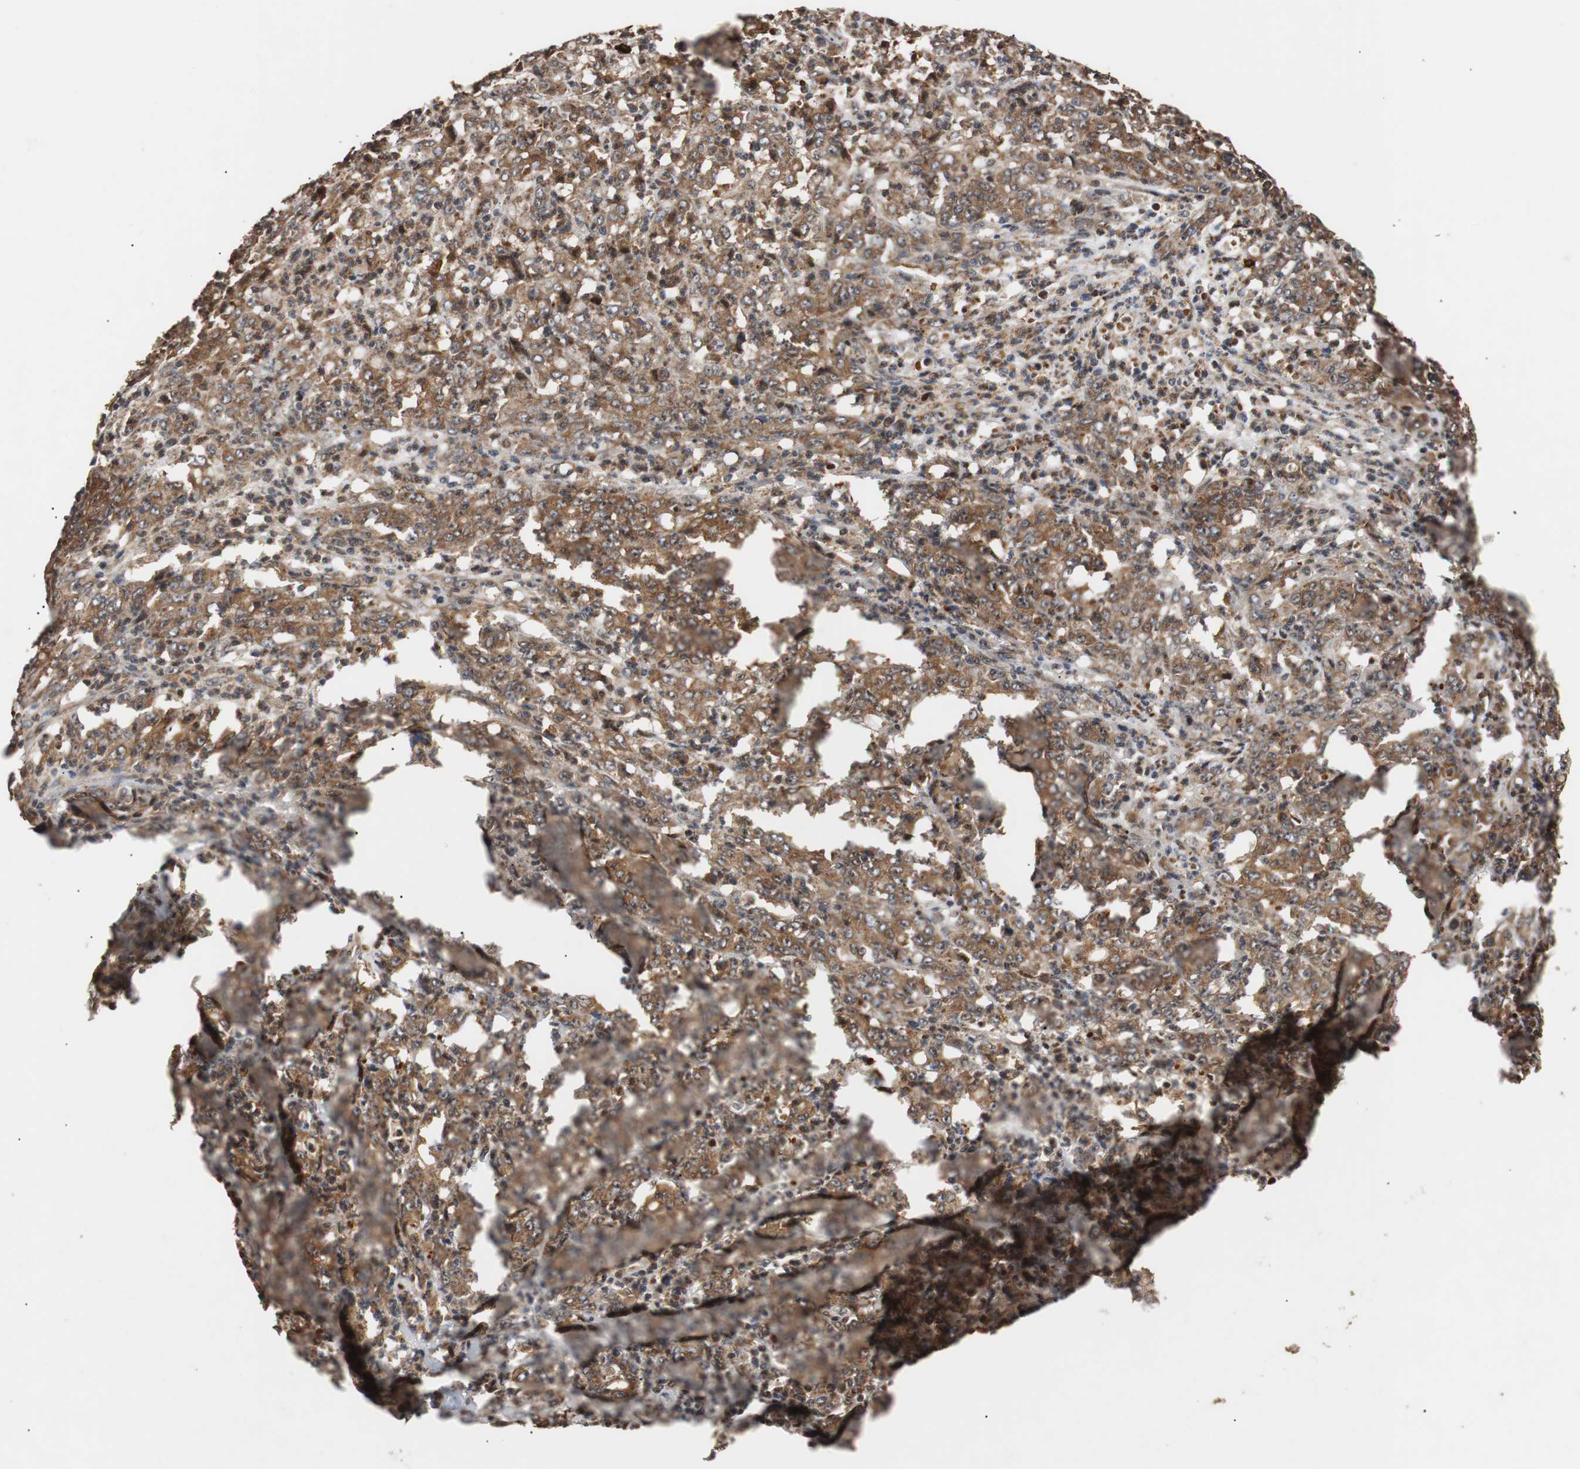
{"staining": {"intensity": "strong", "quantity": ">75%", "location": "cytoplasmic/membranous"}, "tissue": "stomach cancer", "cell_type": "Tumor cells", "image_type": "cancer", "snomed": [{"axis": "morphology", "description": "Adenocarcinoma, NOS"}, {"axis": "topography", "description": "Stomach, lower"}], "caption": "Protein expression analysis of human stomach cancer (adenocarcinoma) reveals strong cytoplasmic/membranous expression in about >75% of tumor cells.", "gene": "USP31", "patient": {"sex": "female", "age": 71}}